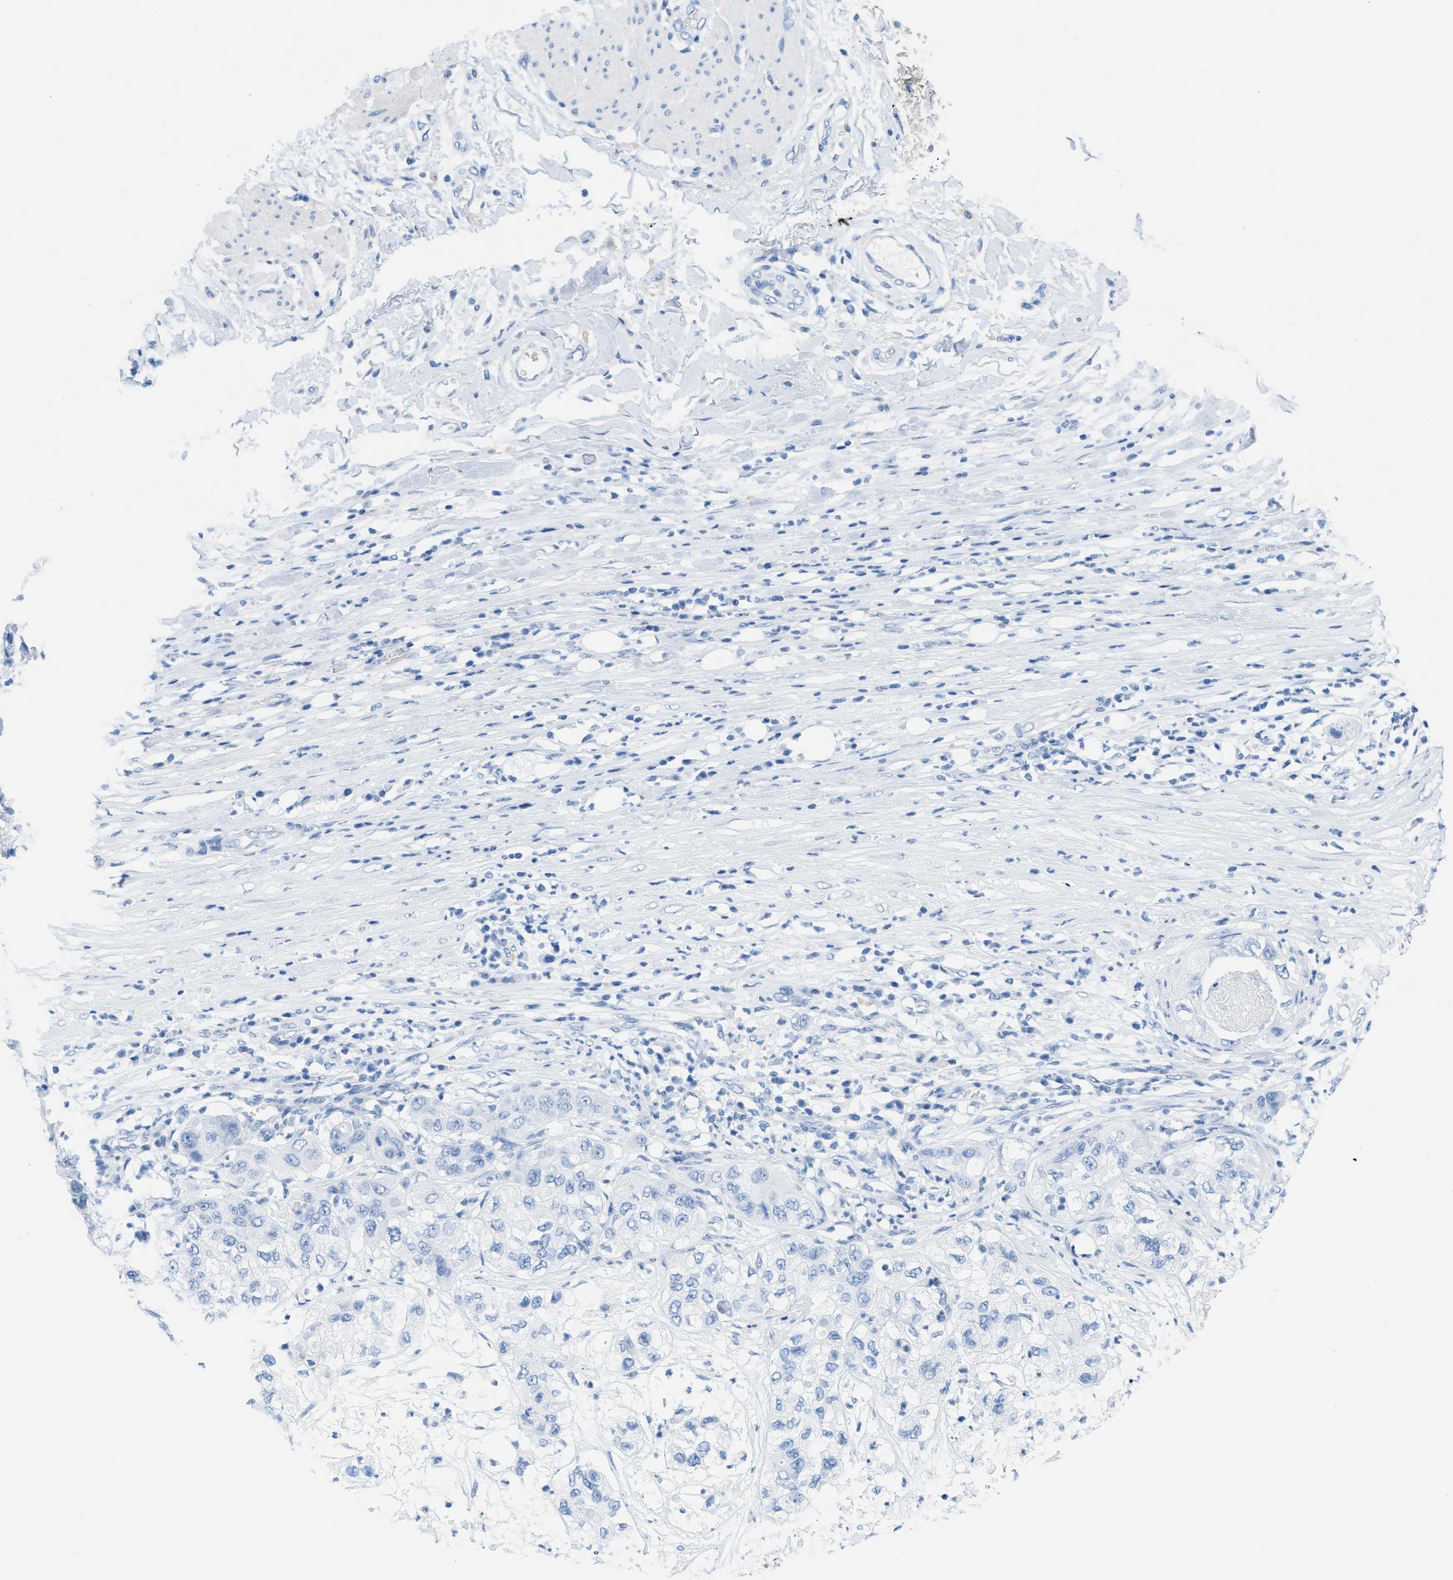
{"staining": {"intensity": "negative", "quantity": "none", "location": "none"}, "tissue": "pancreatic cancer", "cell_type": "Tumor cells", "image_type": "cancer", "snomed": [{"axis": "morphology", "description": "Adenocarcinoma, NOS"}, {"axis": "topography", "description": "Pancreas"}], "caption": "The immunohistochemistry (IHC) histopathology image has no significant positivity in tumor cells of pancreatic cancer tissue.", "gene": "ASGR1", "patient": {"sex": "female", "age": 78}}